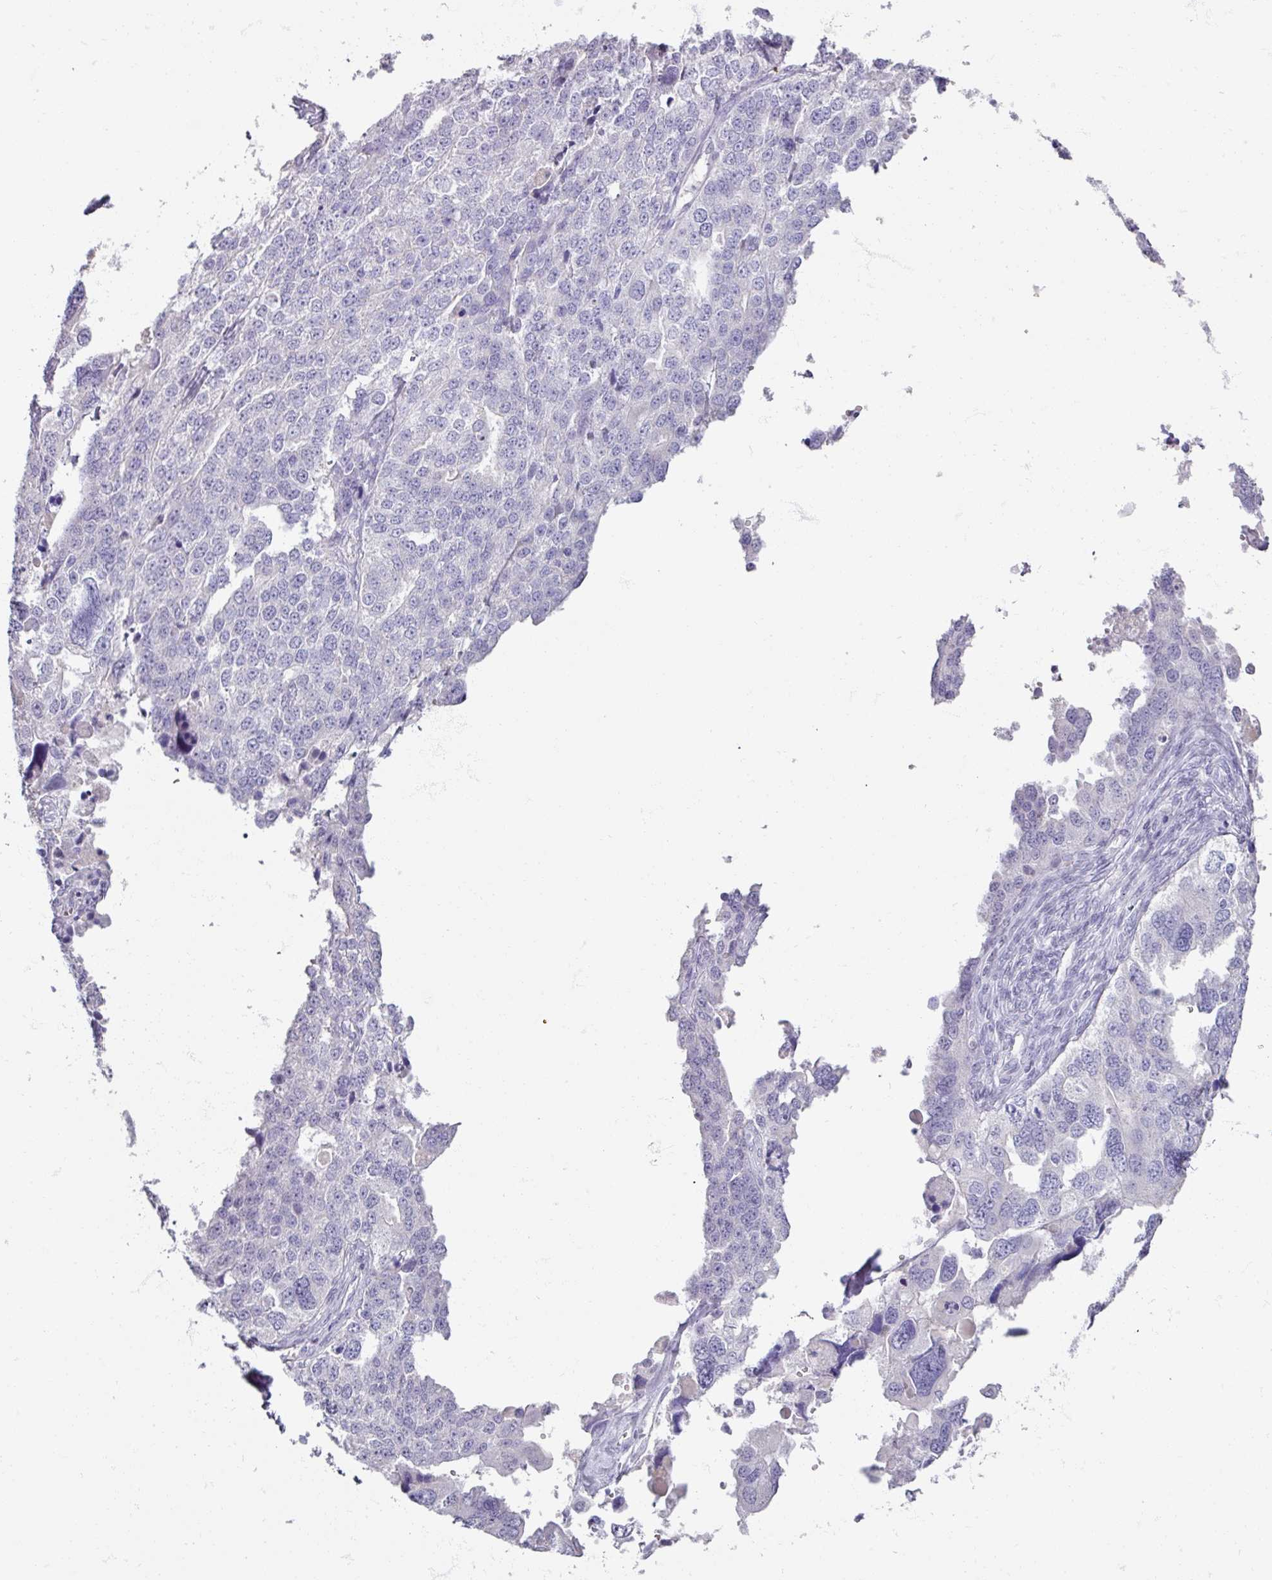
{"staining": {"intensity": "negative", "quantity": "none", "location": "none"}, "tissue": "ovarian cancer", "cell_type": "Tumor cells", "image_type": "cancer", "snomed": [{"axis": "morphology", "description": "Cystadenocarcinoma, serous, NOS"}, {"axis": "topography", "description": "Ovary"}], "caption": "Immunohistochemistry (IHC) micrograph of neoplastic tissue: human ovarian serous cystadenocarcinoma stained with DAB (3,3'-diaminobenzidine) reveals no significant protein positivity in tumor cells.", "gene": "TG", "patient": {"sex": "female", "age": 76}}